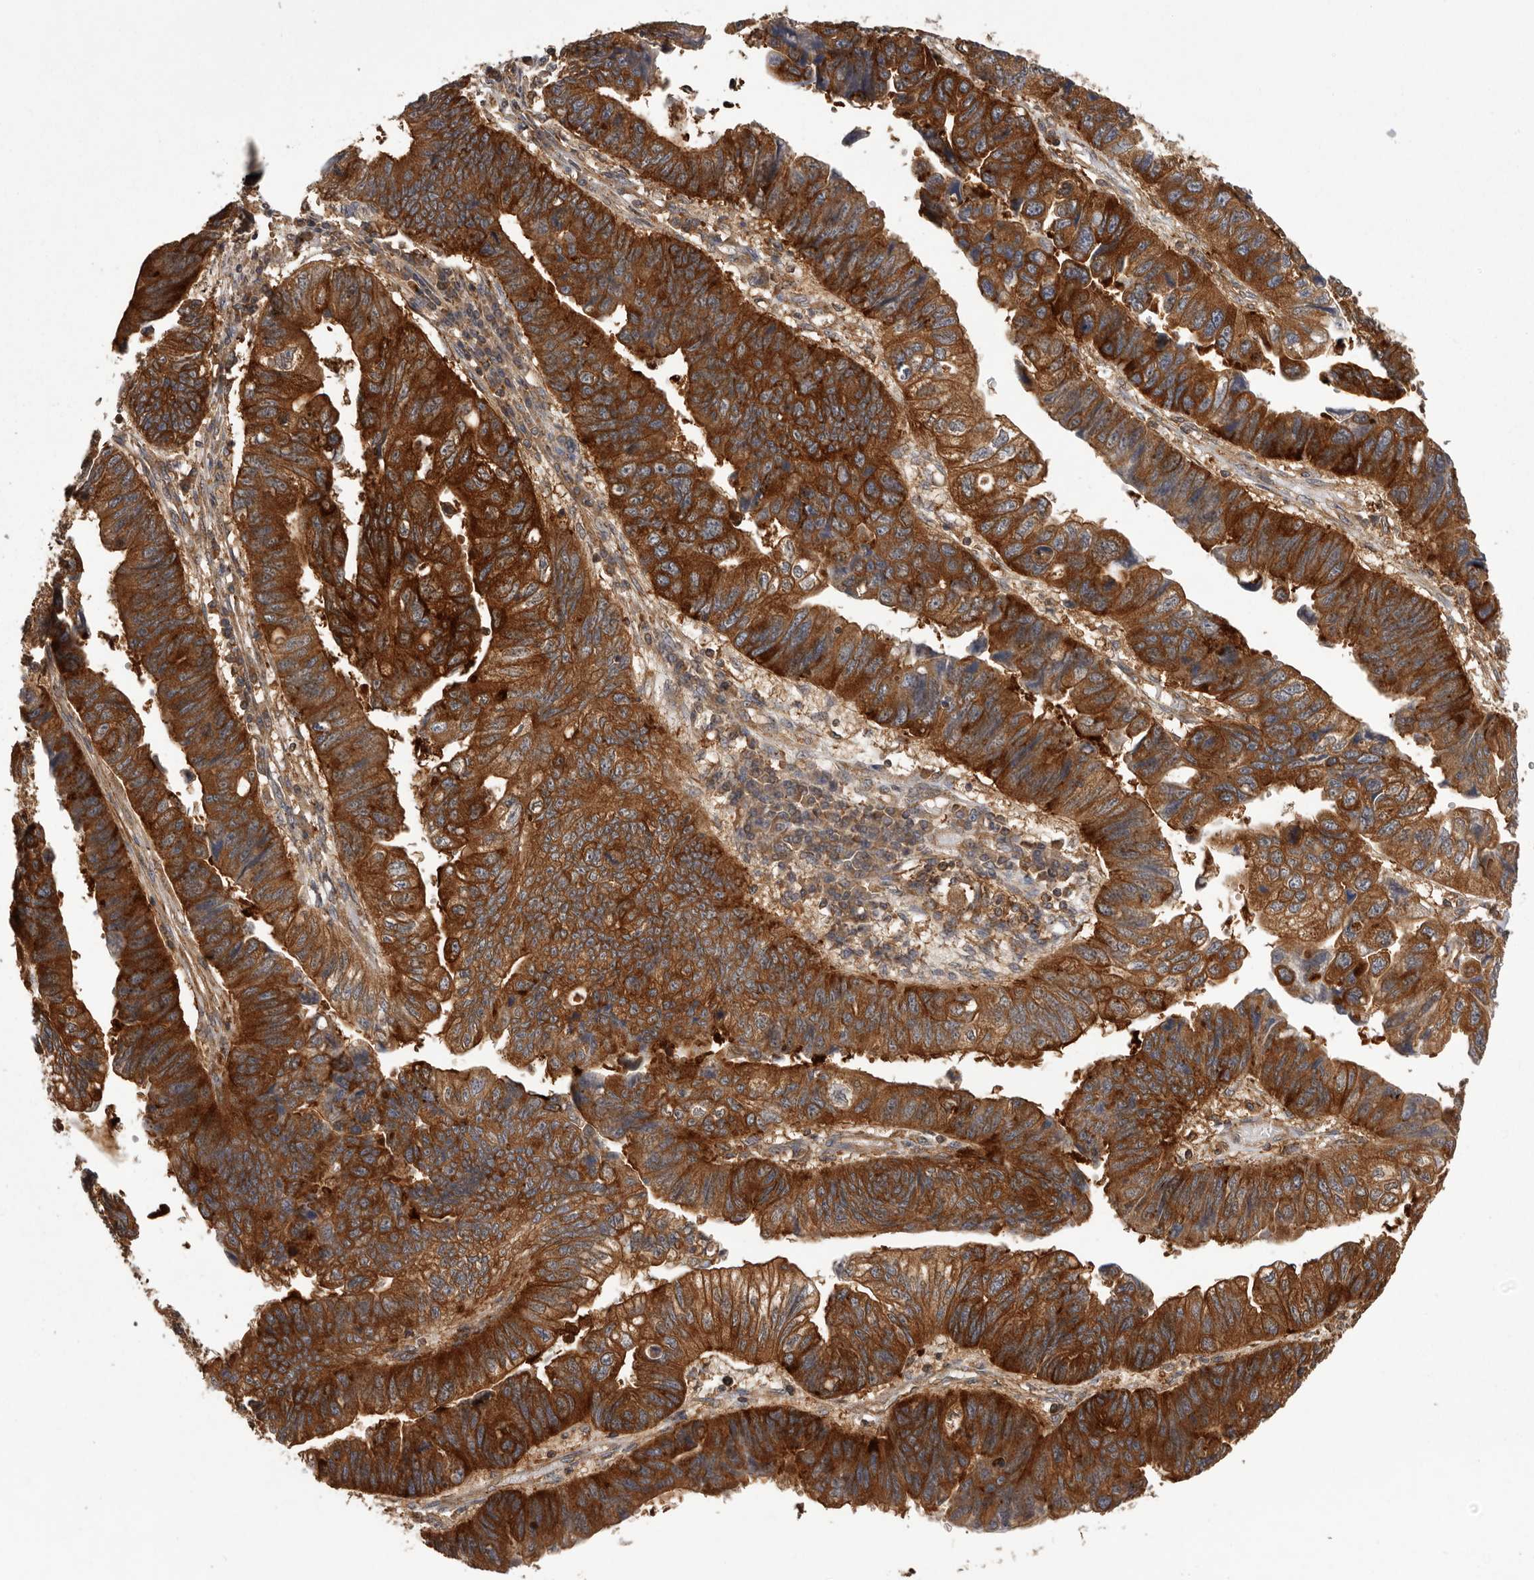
{"staining": {"intensity": "strong", "quantity": ">75%", "location": "cytoplasmic/membranous"}, "tissue": "stomach cancer", "cell_type": "Tumor cells", "image_type": "cancer", "snomed": [{"axis": "morphology", "description": "Adenocarcinoma, NOS"}, {"axis": "topography", "description": "Stomach"}], "caption": "Immunohistochemistry image of human stomach cancer (adenocarcinoma) stained for a protein (brown), which shows high levels of strong cytoplasmic/membranous positivity in approximately >75% of tumor cells.", "gene": "SLC22A3", "patient": {"sex": "male", "age": 59}}